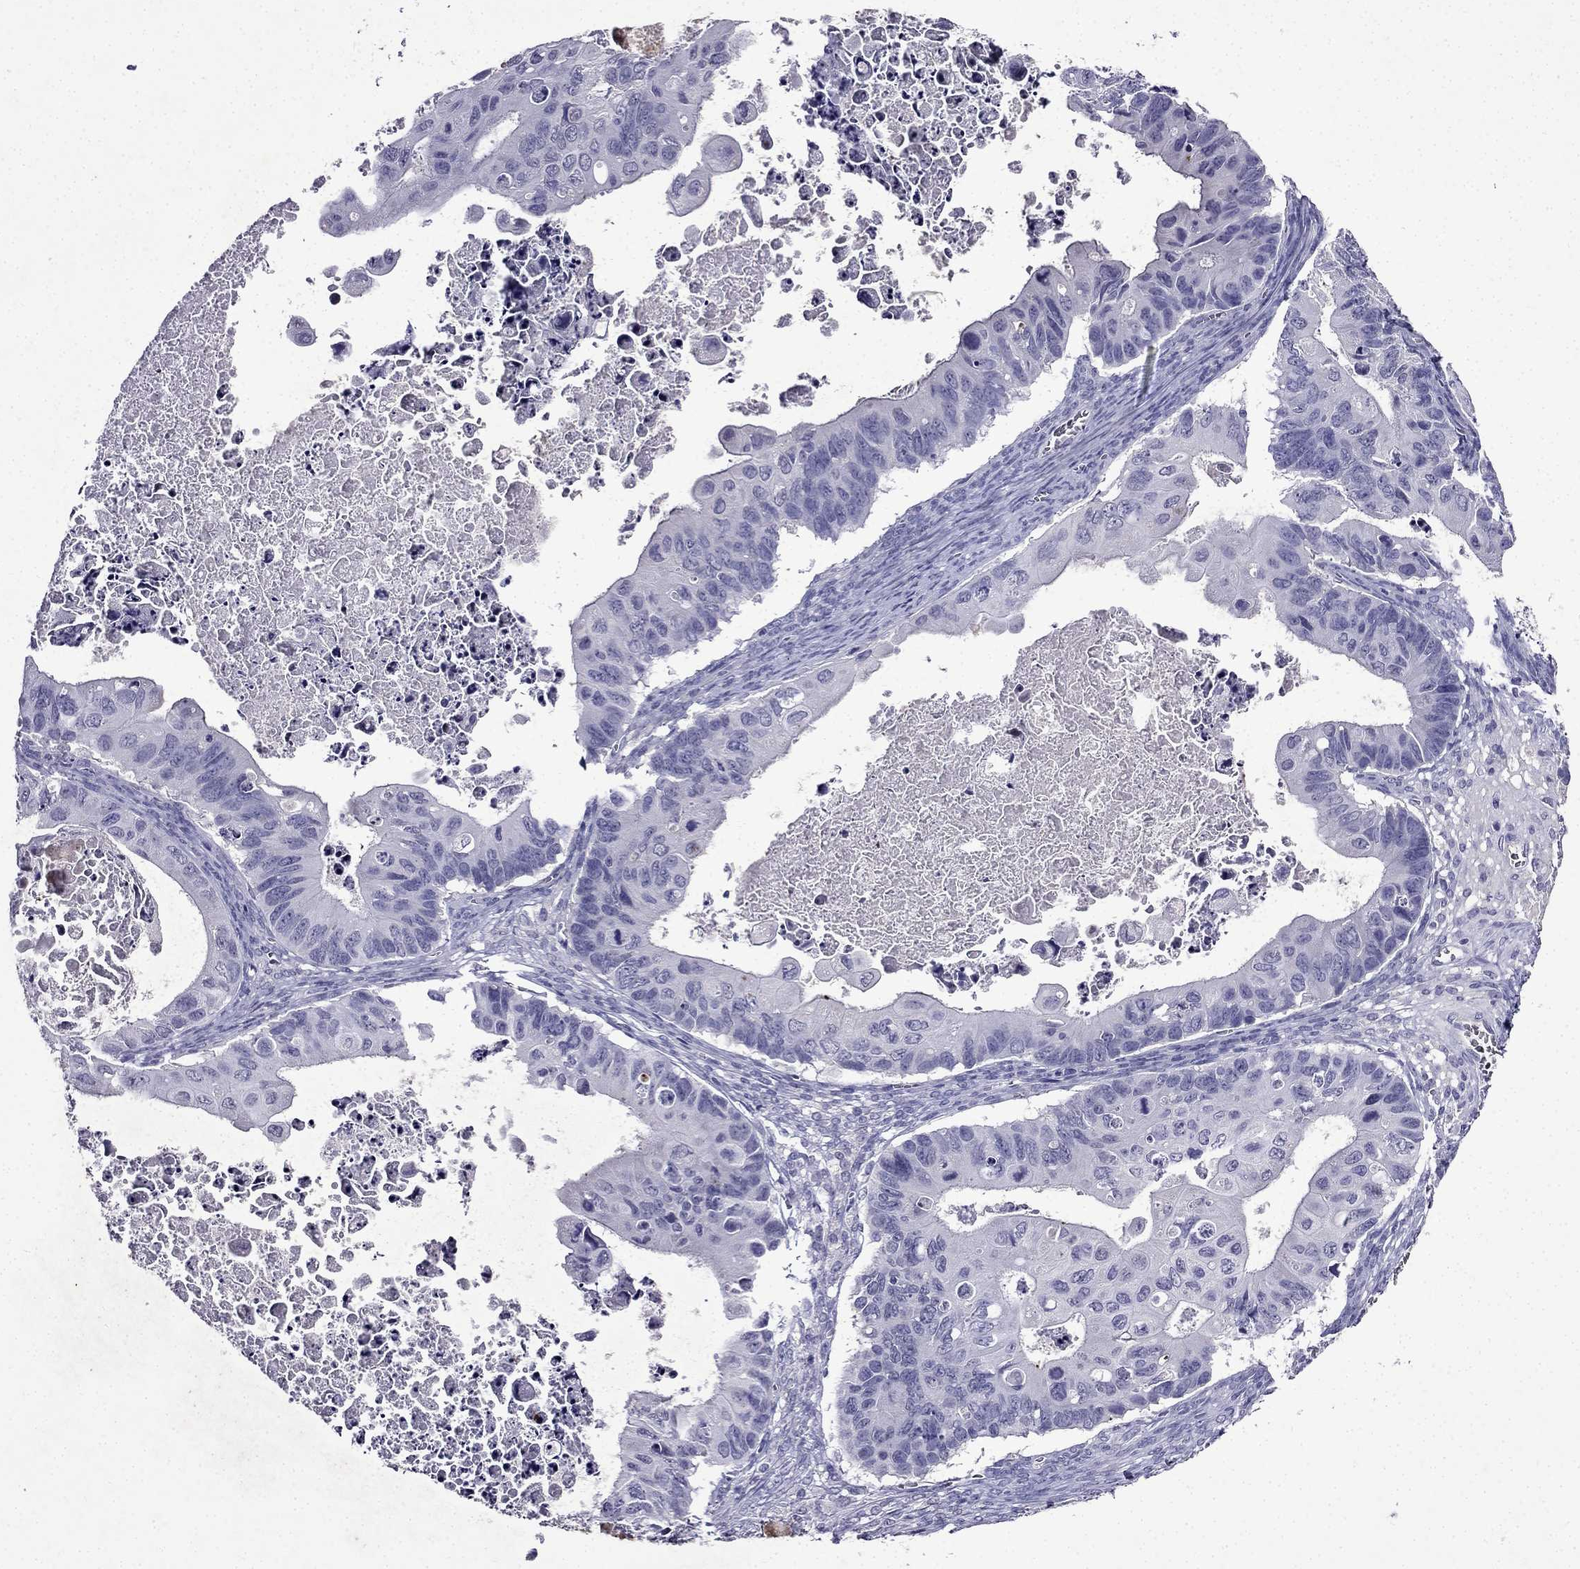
{"staining": {"intensity": "negative", "quantity": "none", "location": "none"}, "tissue": "ovarian cancer", "cell_type": "Tumor cells", "image_type": "cancer", "snomed": [{"axis": "morphology", "description": "Cystadenocarcinoma, mucinous, NOS"}, {"axis": "topography", "description": "Ovary"}], "caption": "An IHC micrograph of ovarian mucinous cystadenocarcinoma is shown. There is no staining in tumor cells of ovarian mucinous cystadenocarcinoma.", "gene": "DNAH17", "patient": {"sex": "female", "age": 64}}